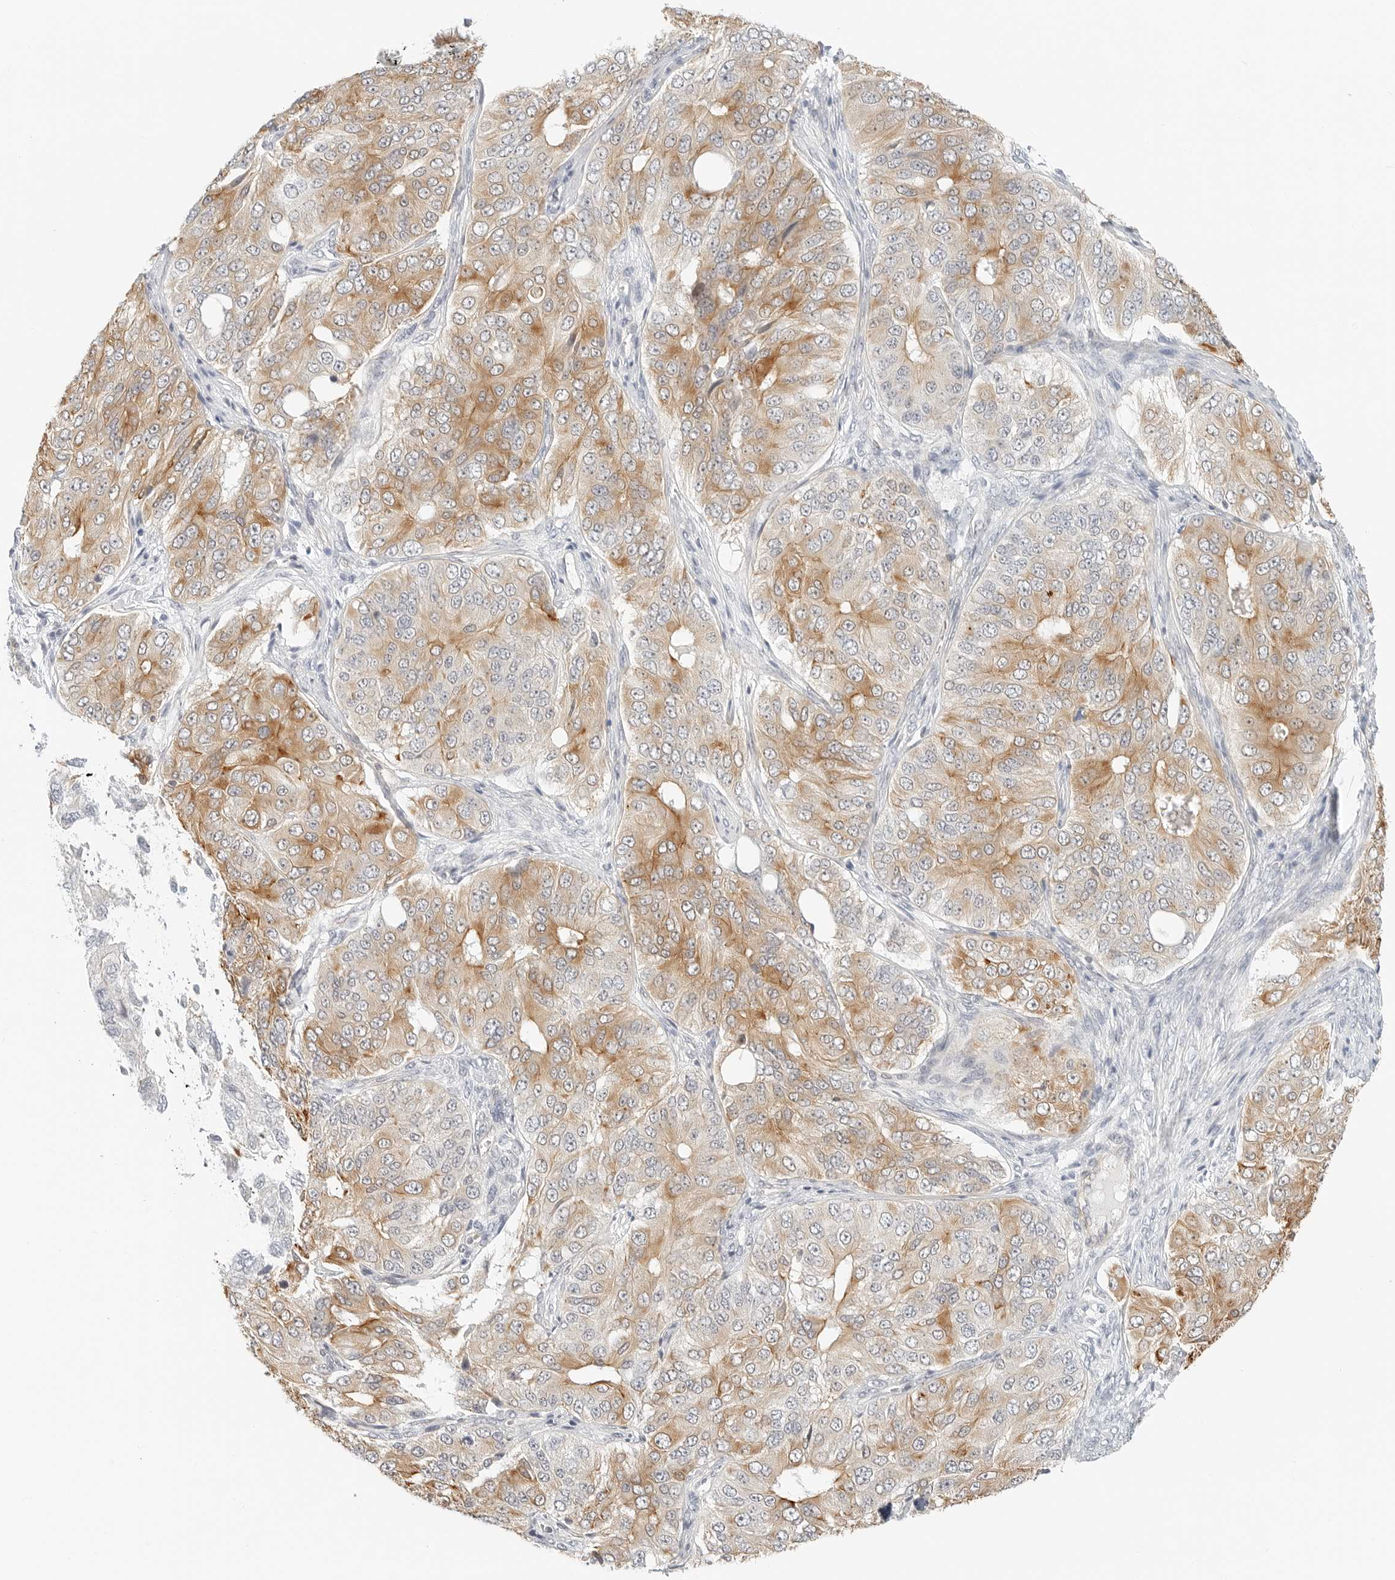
{"staining": {"intensity": "moderate", "quantity": ">75%", "location": "cytoplasmic/membranous"}, "tissue": "ovarian cancer", "cell_type": "Tumor cells", "image_type": "cancer", "snomed": [{"axis": "morphology", "description": "Carcinoma, endometroid"}, {"axis": "topography", "description": "Ovary"}], "caption": "The immunohistochemical stain highlights moderate cytoplasmic/membranous positivity in tumor cells of endometroid carcinoma (ovarian) tissue.", "gene": "IQCC", "patient": {"sex": "female", "age": 51}}